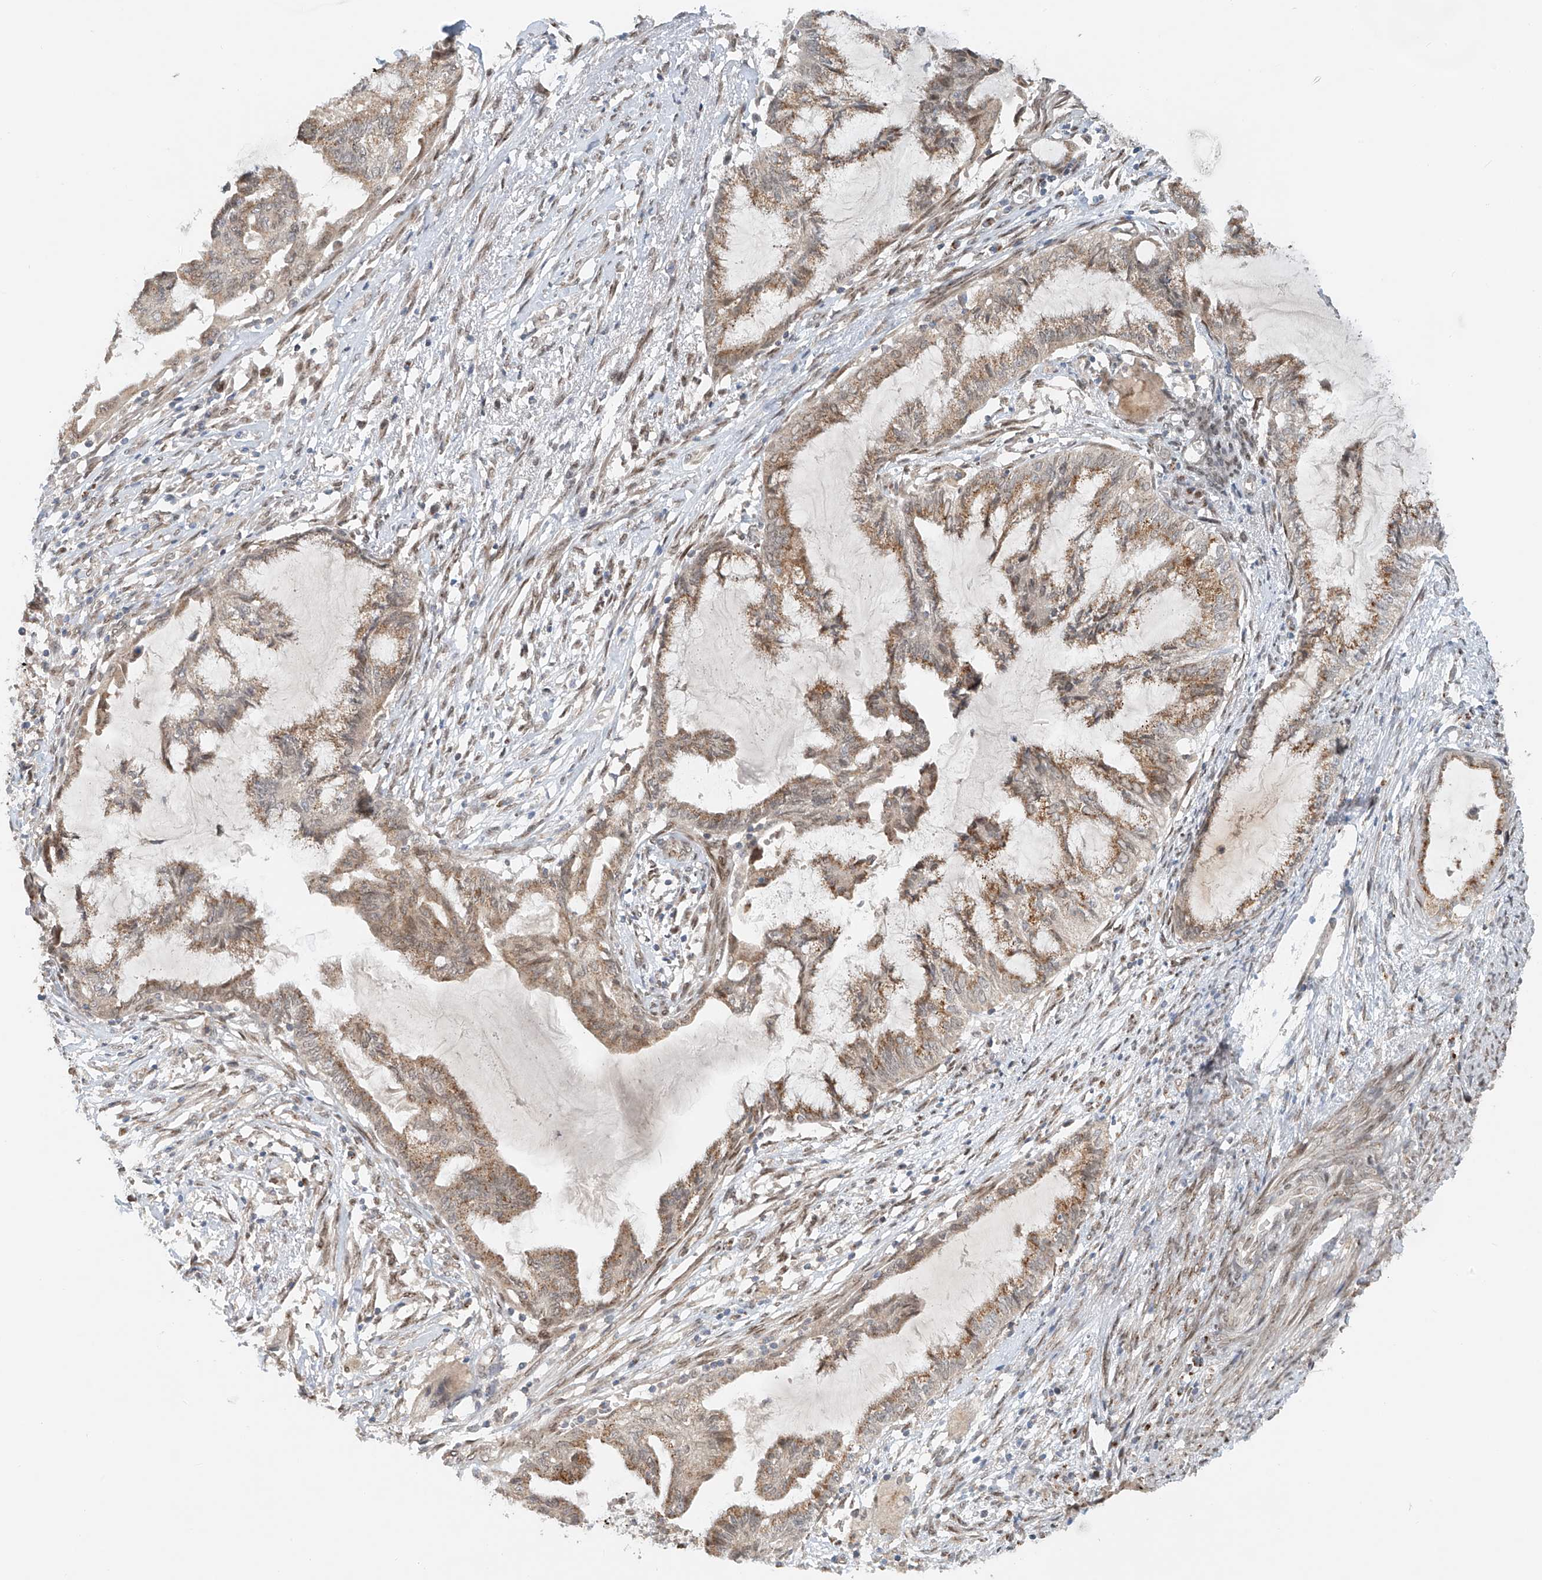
{"staining": {"intensity": "weak", "quantity": "25%-75%", "location": "cytoplasmic/membranous"}, "tissue": "endometrial cancer", "cell_type": "Tumor cells", "image_type": "cancer", "snomed": [{"axis": "morphology", "description": "Adenocarcinoma, NOS"}, {"axis": "topography", "description": "Endometrium"}], "caption": "Endometrial cancer (adenocarcinoma) tissue demonstrates weak cytoplasmic/membranous staining in about 25%-75% of tumor cells", "gene": "STARD9", "patient": {"sex": "female", "age": 86}}